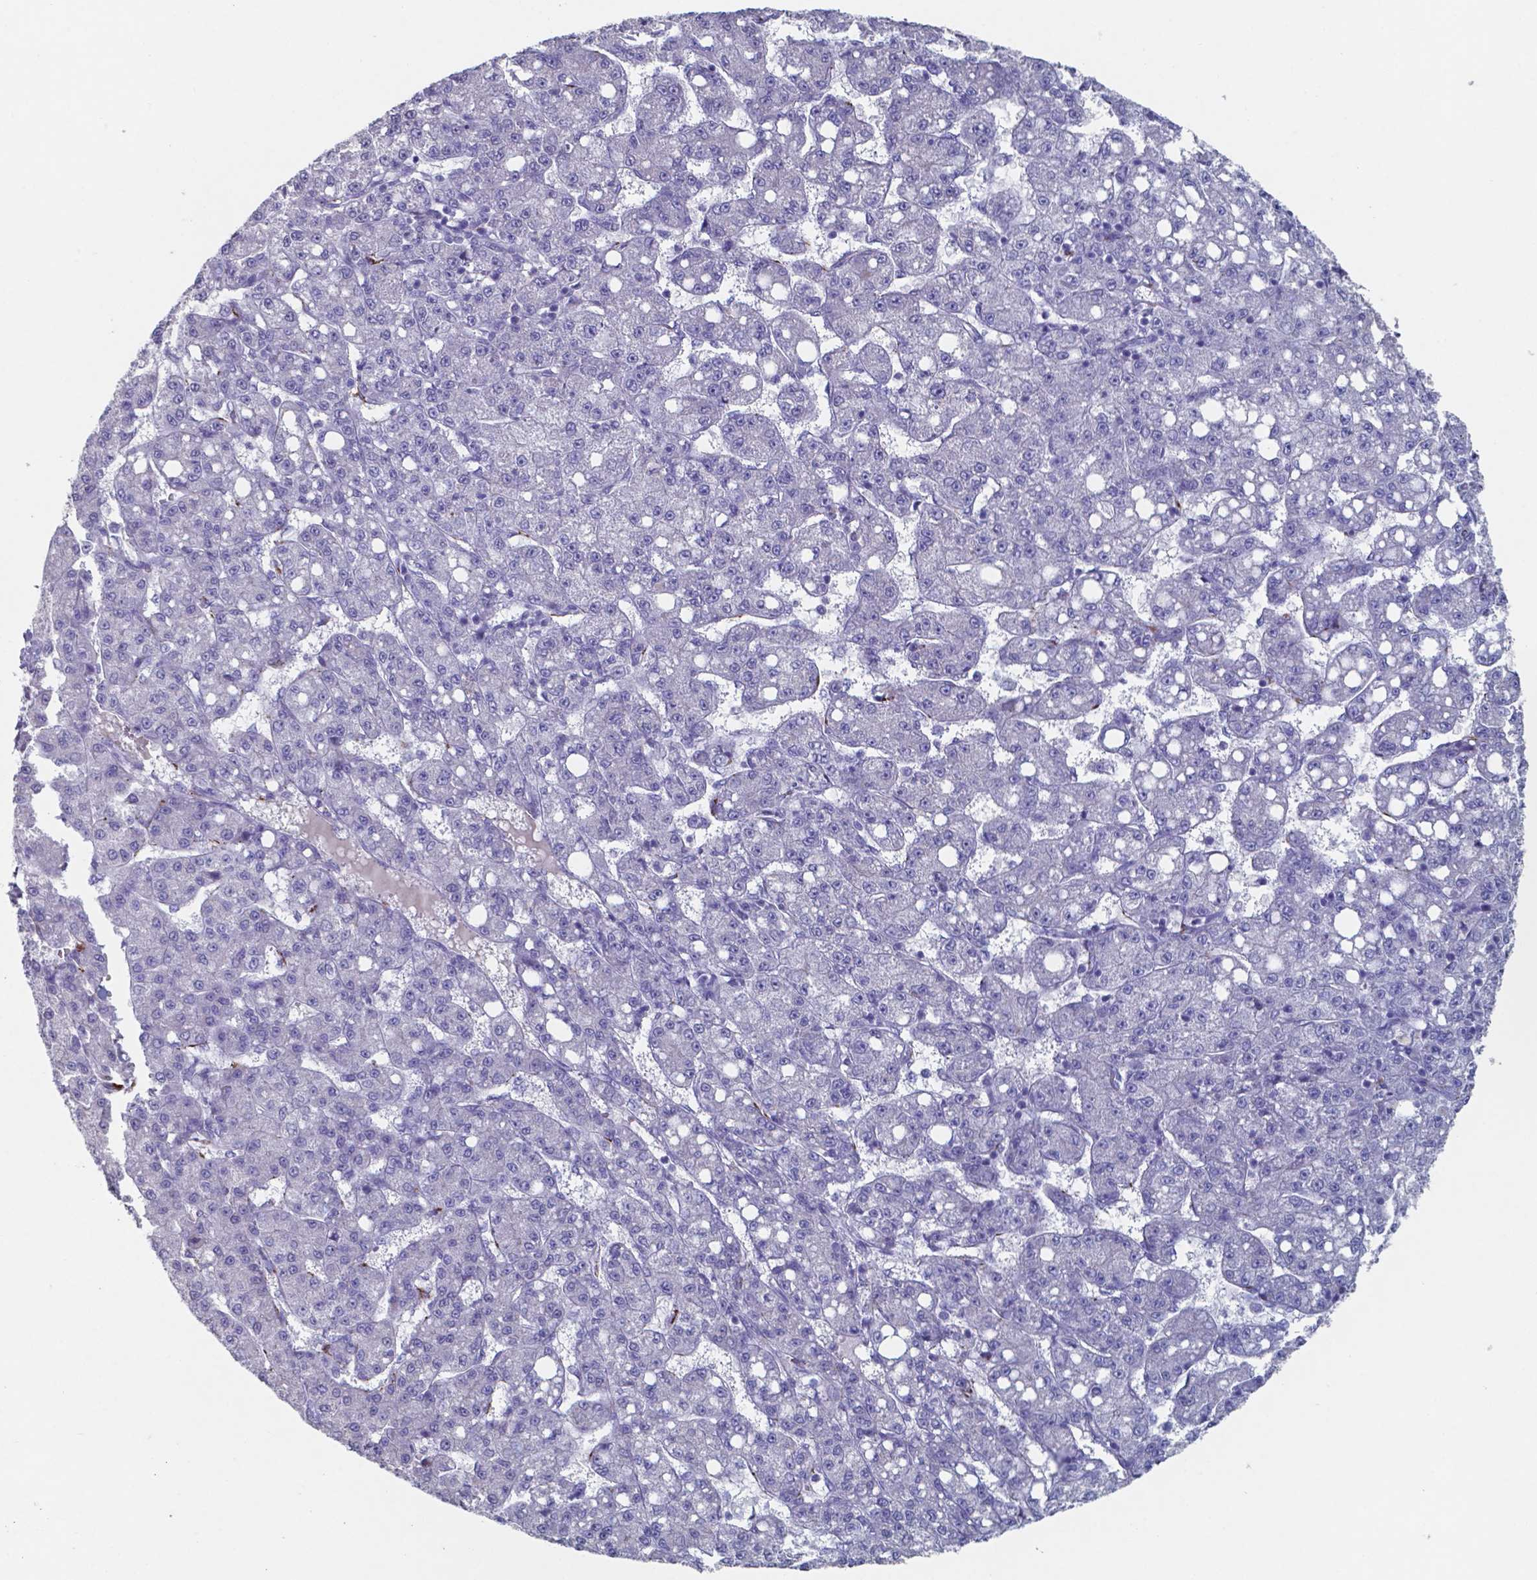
{"staining": {"intensity": "negative", "quantity": "none", "location": "none"}, "tissue": "liver cancer", "cell_type": "Tumor cells", "image_type": "cancer", "snomed": [{"axis": "morphology", "description": "Carcinoma, Hepatocellular, NOS"}, {"axis": "topography", "description": "Liver"}], "caption": "Protein analysis of liver hepatocellular carcinoma reveals no significant positivity in tumor cells.", "gene": "PLA2R1", "patient": {"sex": "female", "age": 65}}